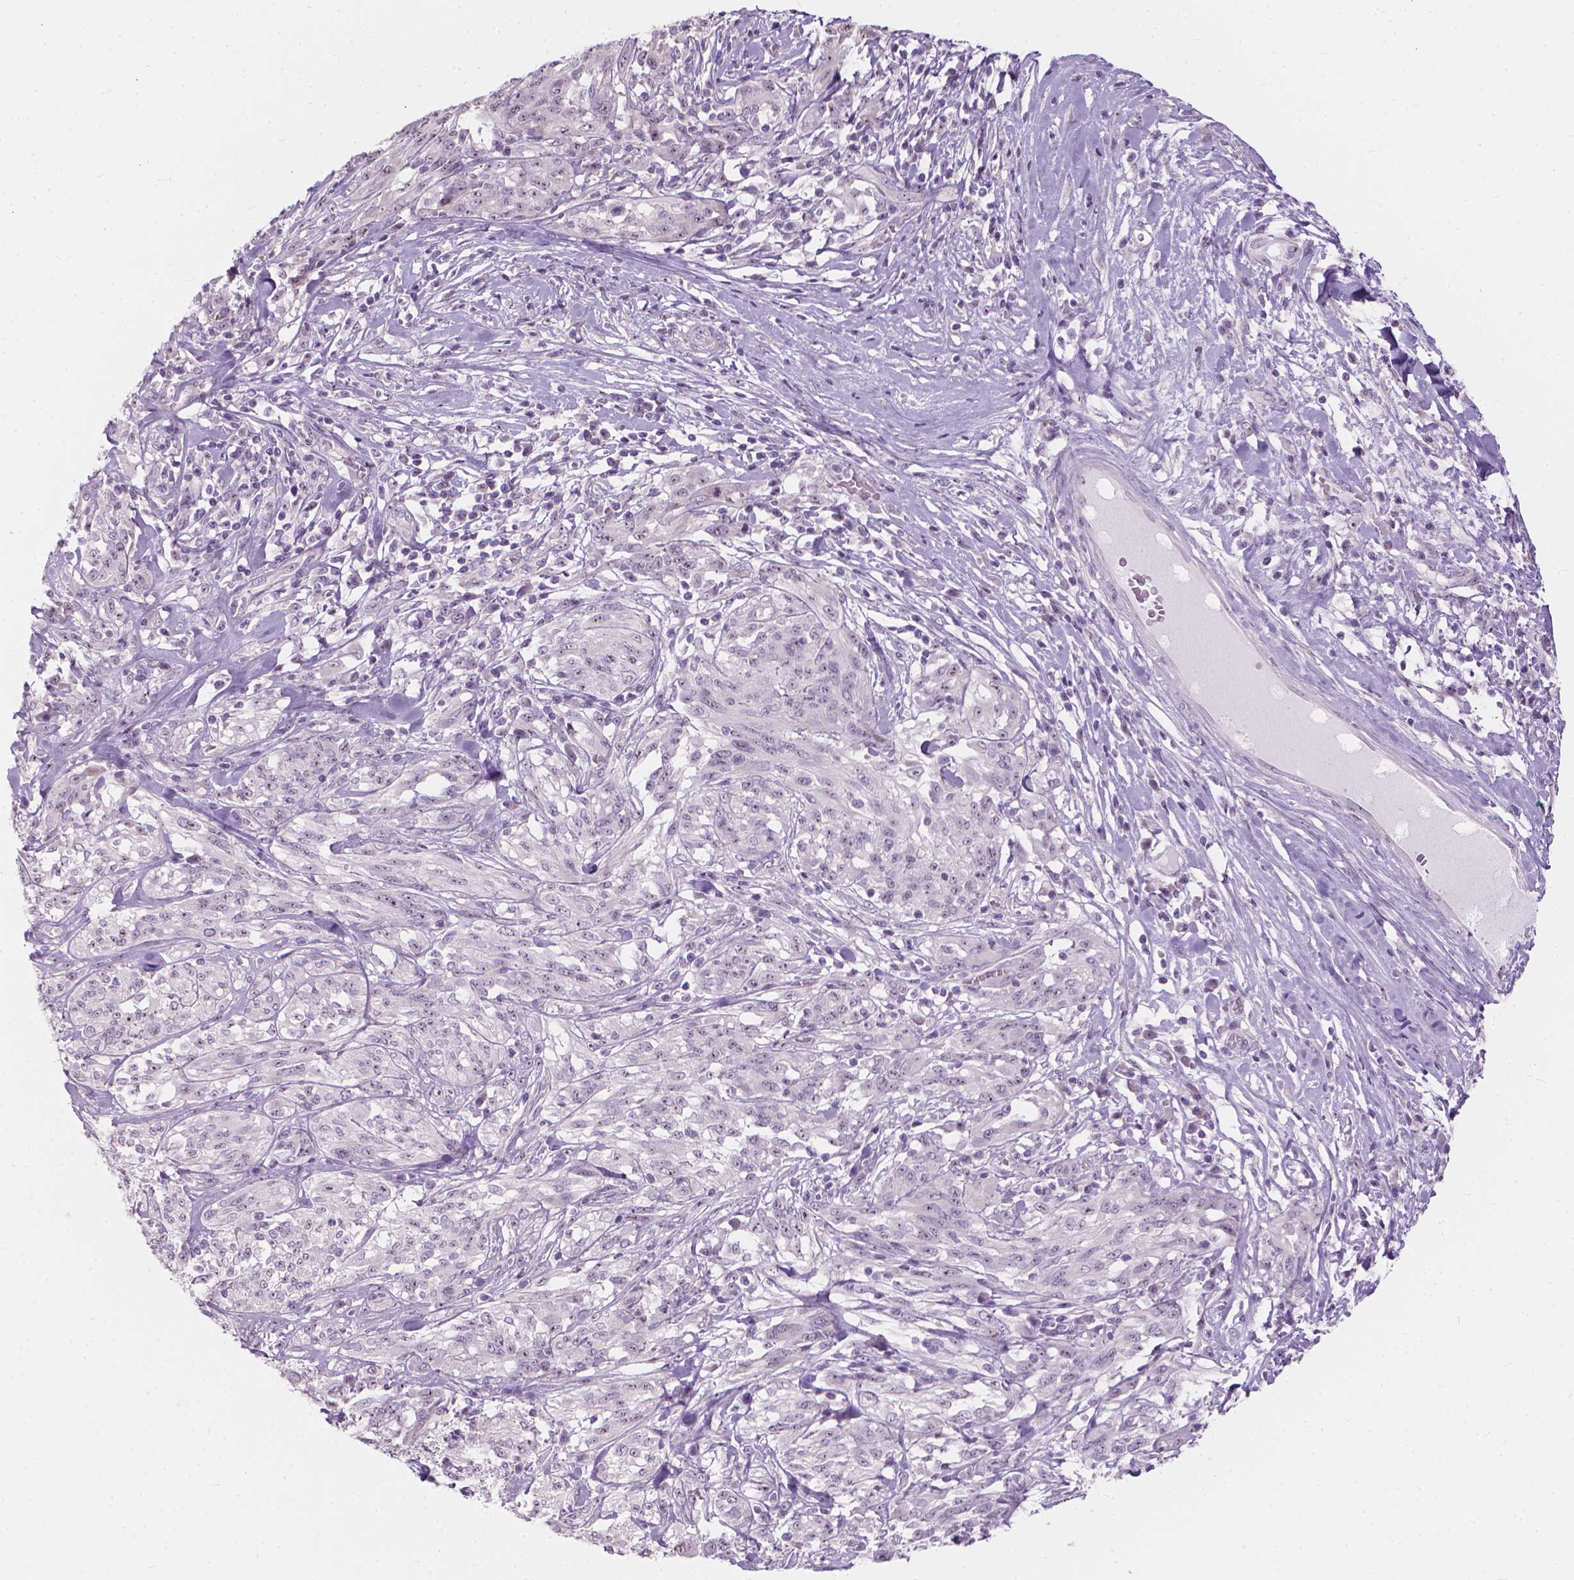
{"staining": {"intensity": "negative", "quantity": "none", "location": "none"}, "tissue": "melanoma", "cell_type": "Tumor cells", "image_type": "cancer", "snomed": [{"axis": "morphology", "description": "Malignant melanoma, NOS"}, {"axis": "topography", "description": "Skin"}], "caption": "Human melanoma stained for a protein using immunohistochemistry (IHC) reveals no positivity in tumor cells.", "gene": "GPRC5A", "patient": {"sex": "female", "age": 91}}